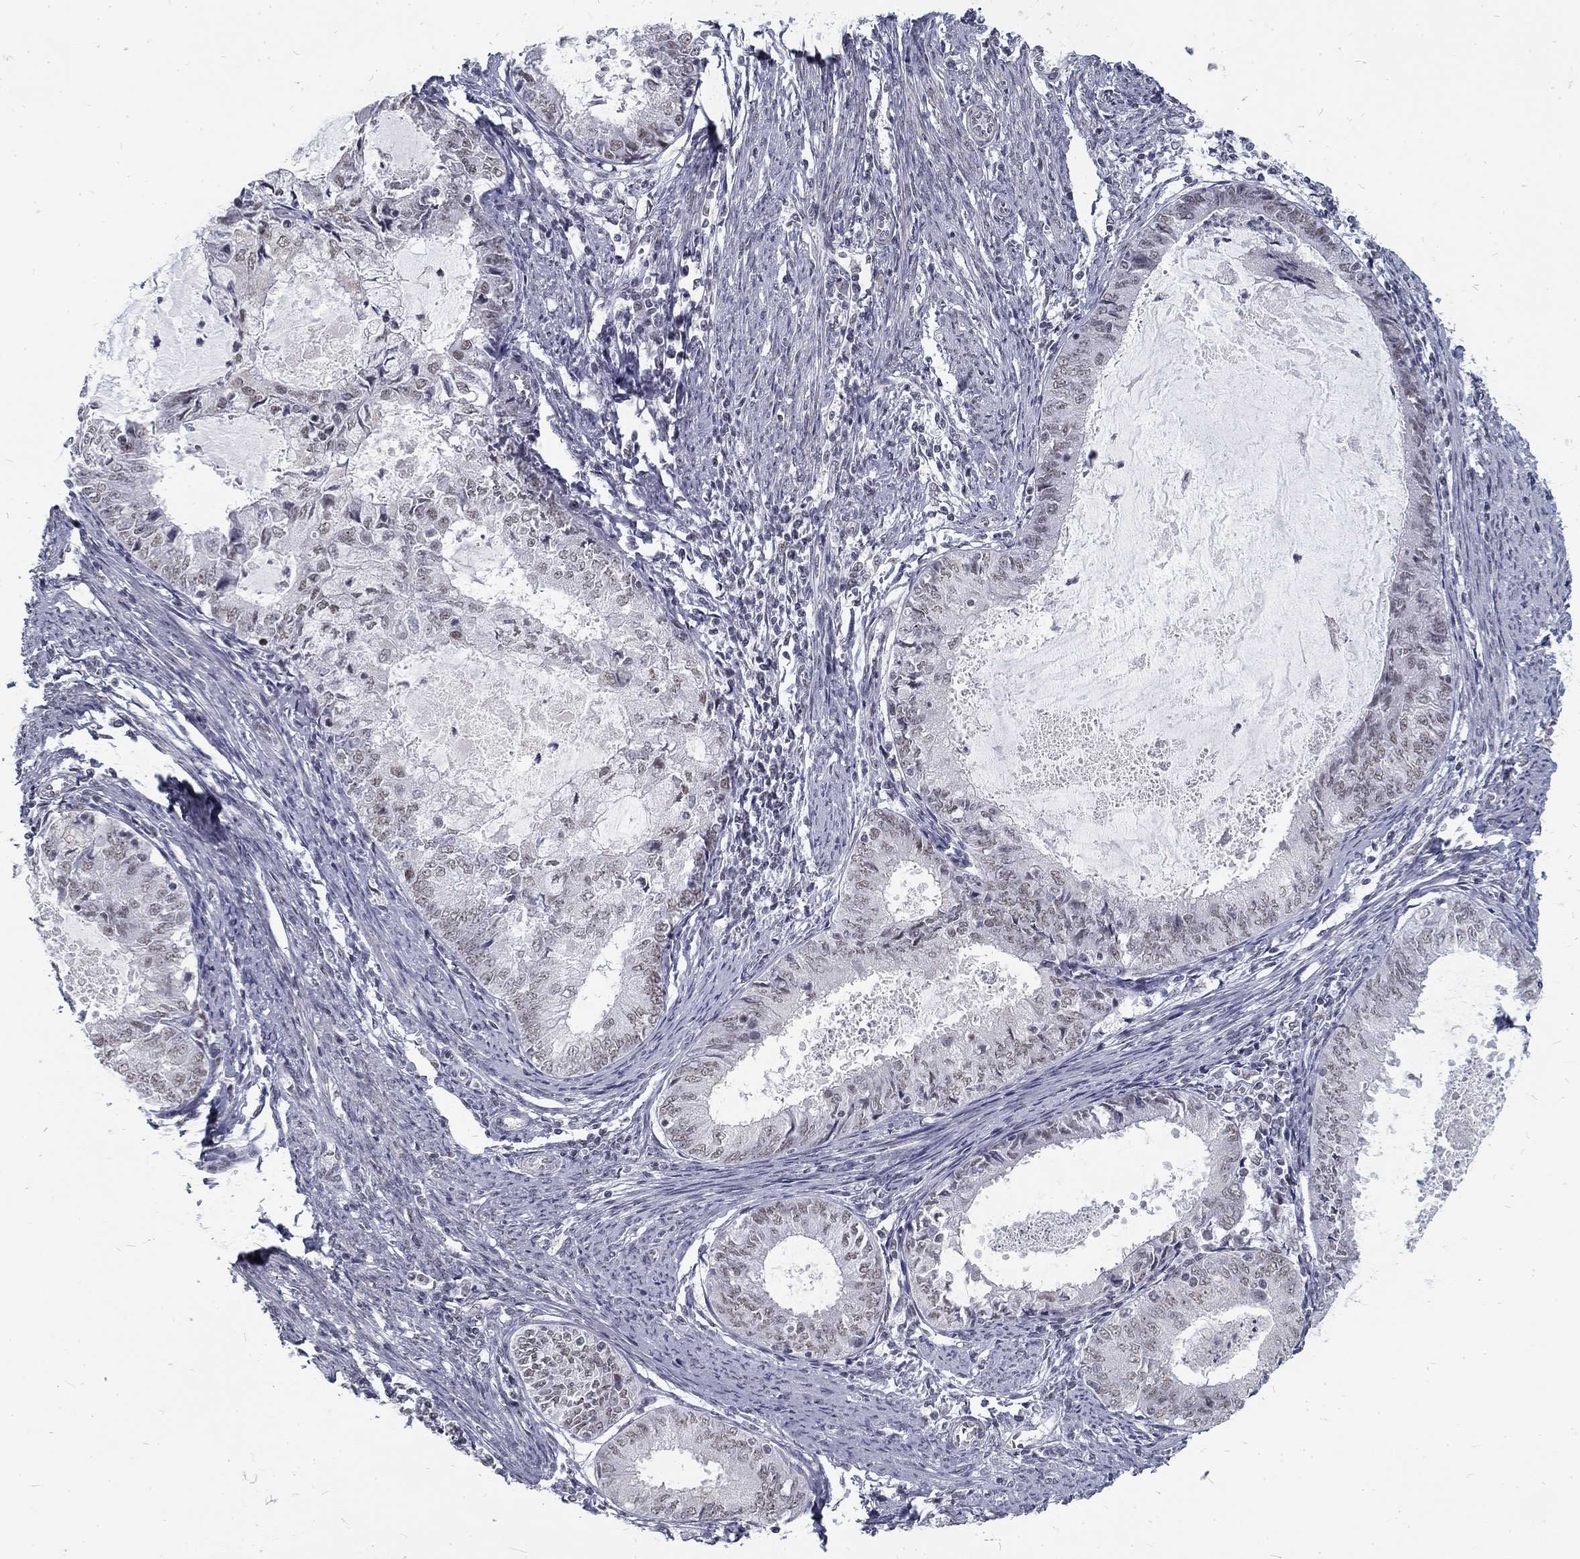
{"staining": {"intensity": "weak", "quantity": "25%-75%", "location": "nuclear"}, "tissue": "endometrial cancer", "cell_type": "Tumor cells", "image_type": "cancer", "snomed": [{"axis": "morphology", "description": "Adenocarcinoma, NOS"}, {"axis": "topography", "description": "Endometrium"}], "caption": "Endometrial cancer stained with DAB immunohistochemistry reveals low levels of weak nuclear positivity in approximately 25%-75% of tumor cells. The protein is stained brown, and the nuclei are stained in blue (DAB IHC with brightfield microscopy, high magnification).", "gene": "SNORC", "patient": {"sex": "female", "age": 57}}